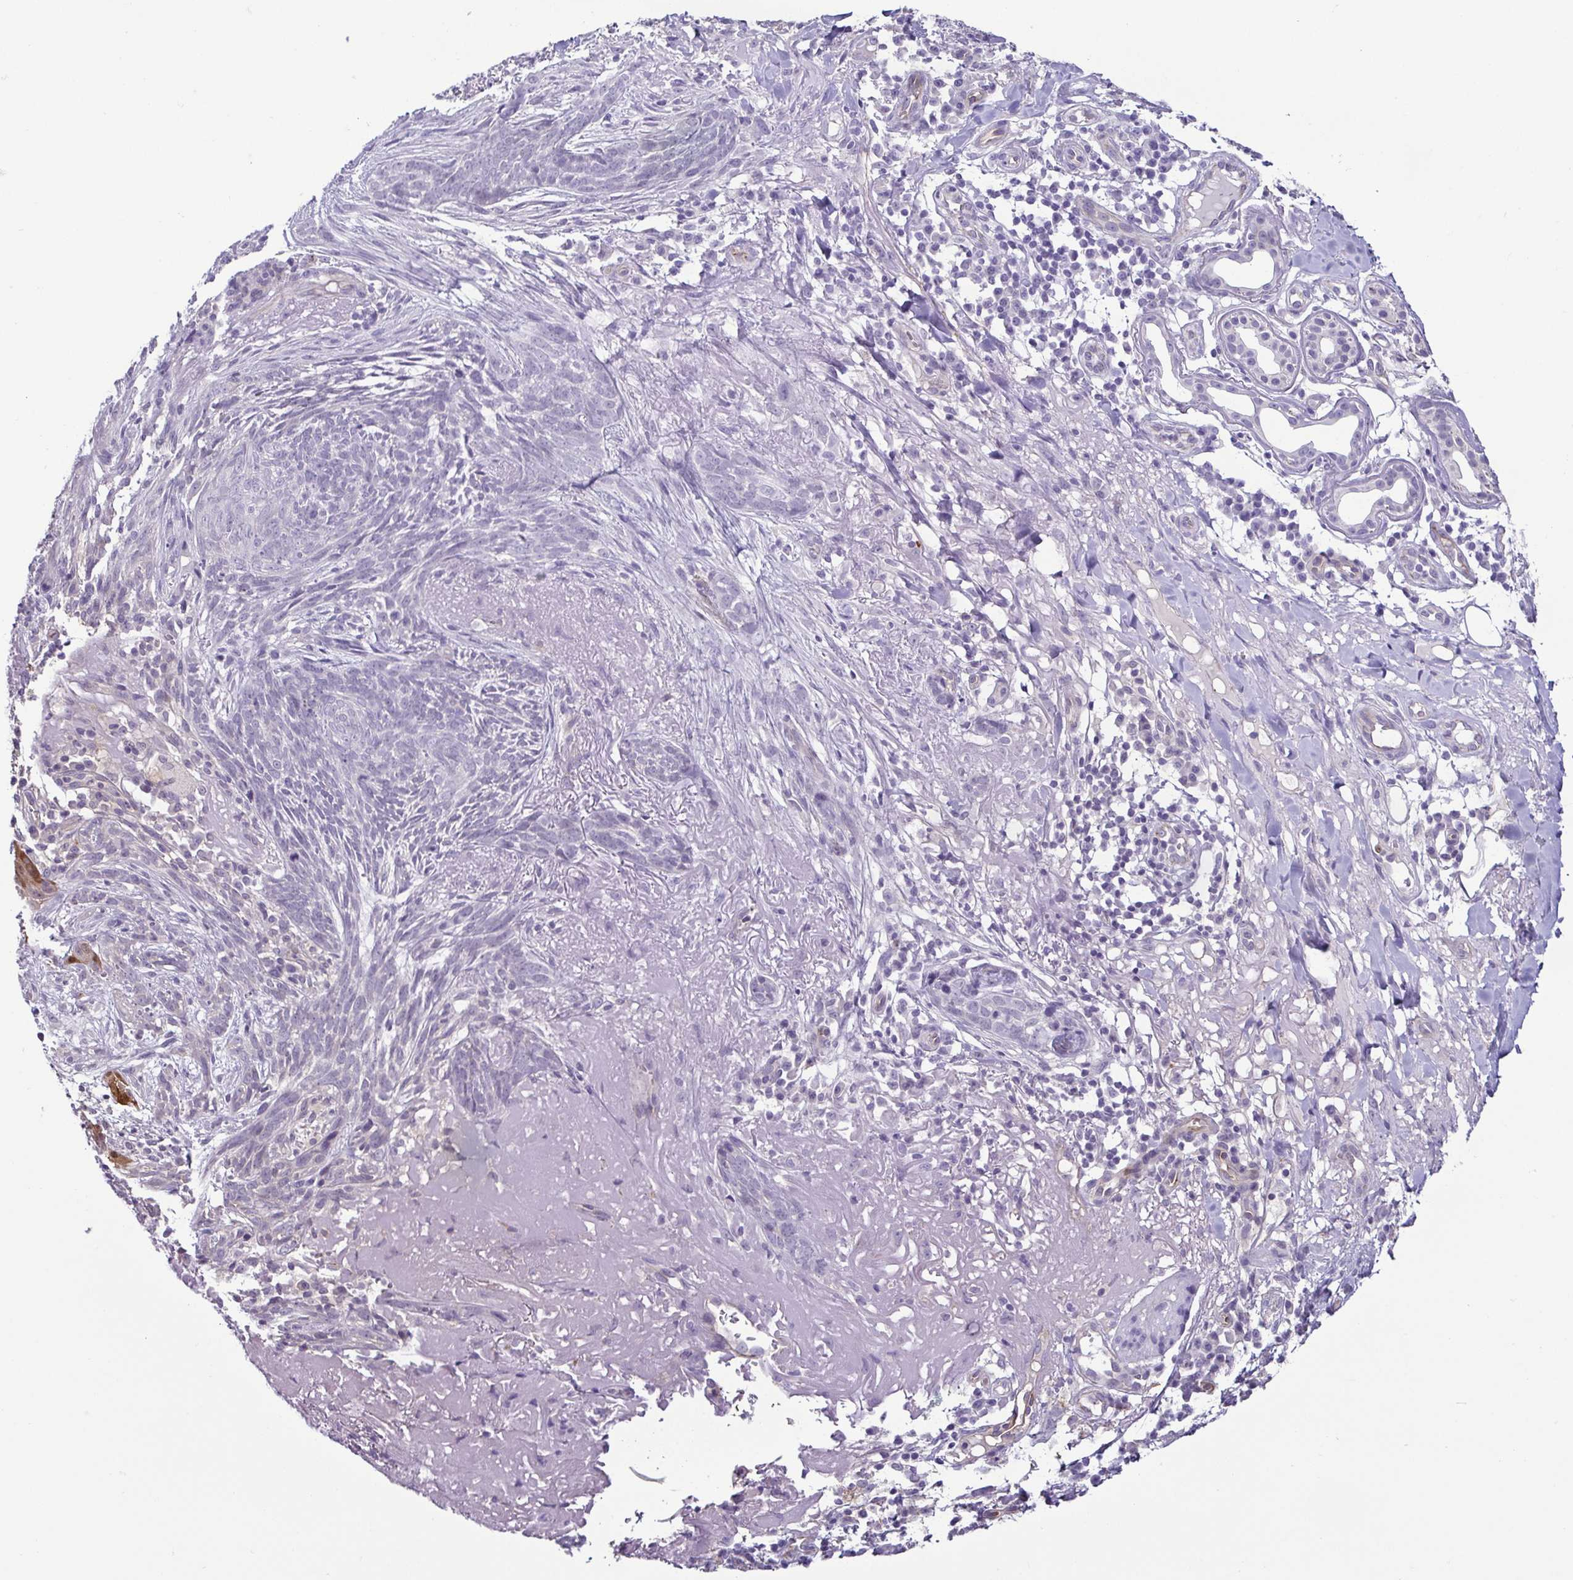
{"staining": {"intensity": "negative", "quantity": "none", "location": "none"}, "tissue": "skin cancer", "cell_type": "Tumor cells", "image_type": "cancer", "snomed": [{"axis": "morphology", "description": "Basal cell carcinoma"}, {"axis": "topography", "description": "Skin"}], "caption": "This is an immunohistochemistry micrograph of human skin basal cell carcinoma. There is no staining in tumor cells.", "gene": "CASP14", "patient": {"sex": "female", "age": 93}}